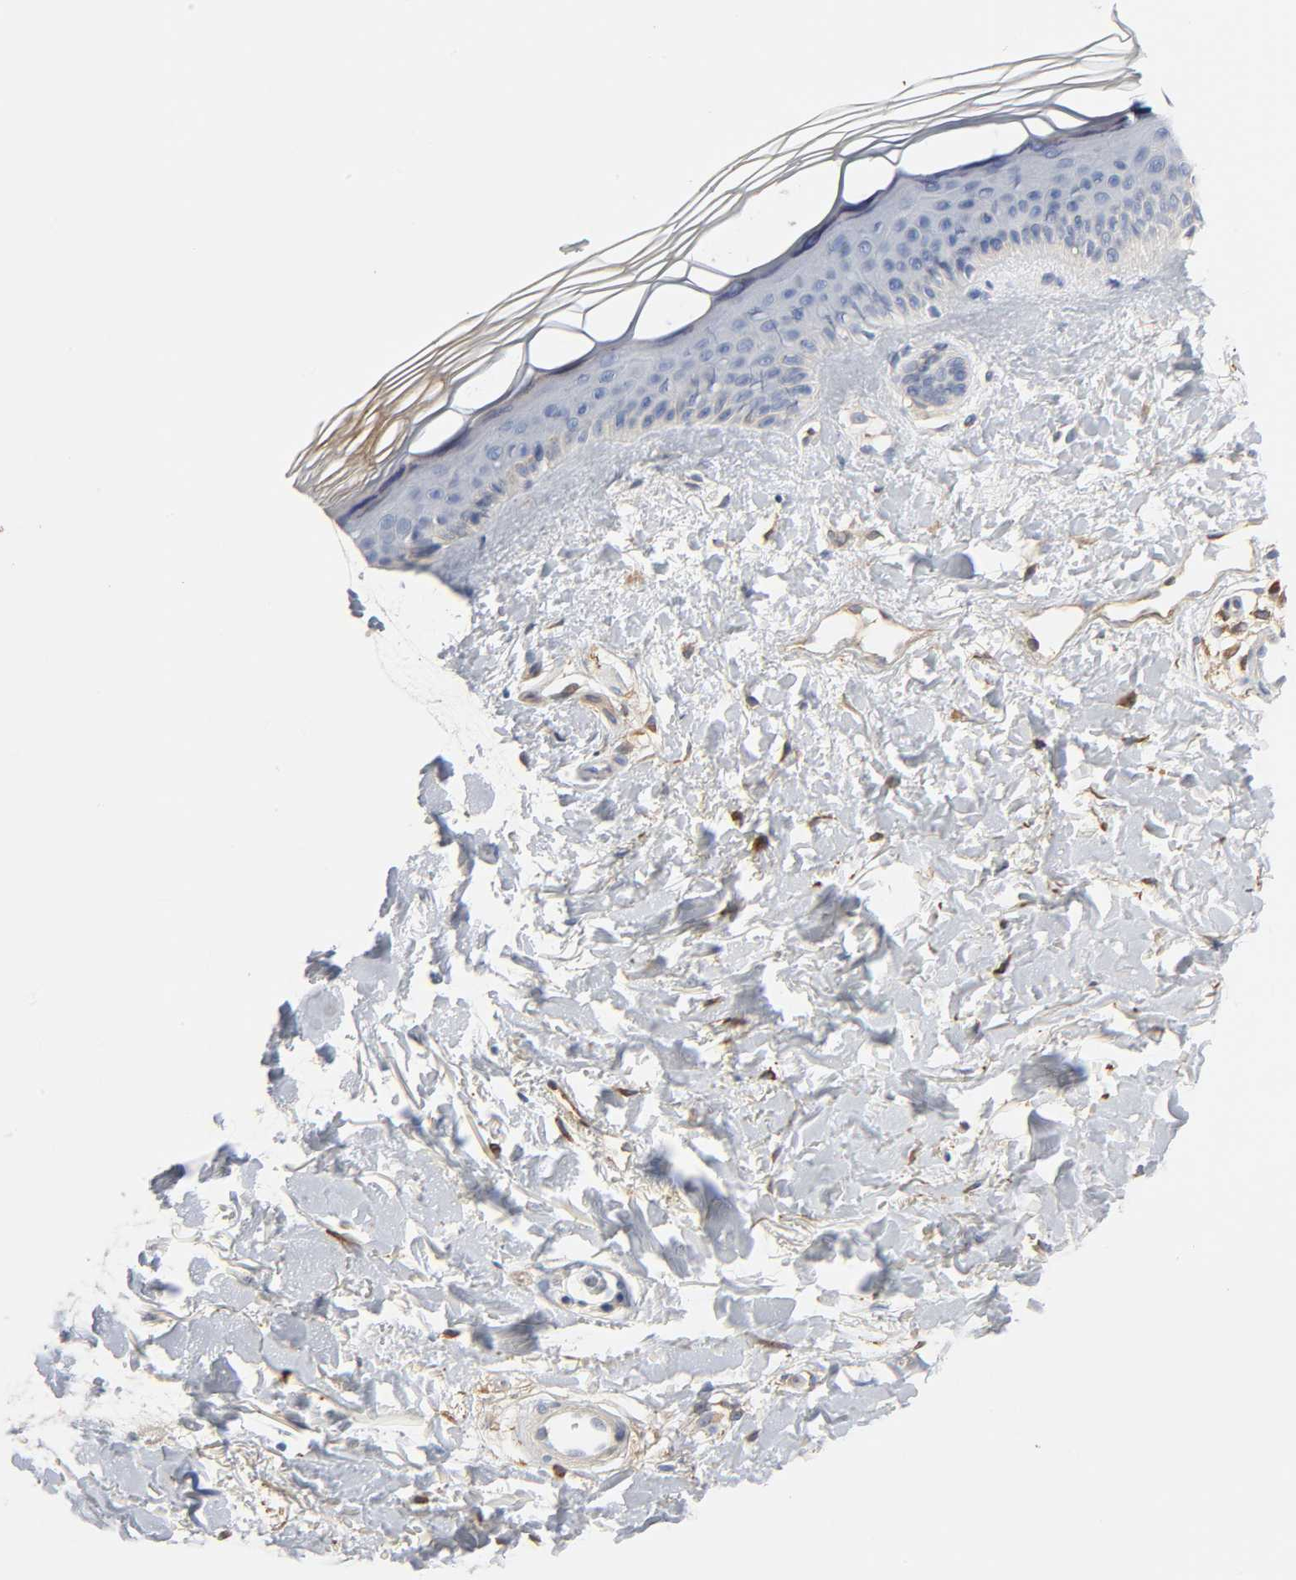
{"staining": {"intensity": "moderate", "quantity": ">75%", "location": "cytoplasmic/membranous"}, "tissue": "skin", "cell_type": "Fibroblasts", "image_type": "normal", "snomed": [{"axis": "morphology", "description": "Normal tissue, NOS"}, {"axis": "topography", "description": "Skin"}], "caption": "An IHC image of normal tissue is shown. Protein staining in brown highlights moderate cytoplasmic/membranous positivity in skin within fibroblasts. (Stains: DAB (3,3'-diaminobenzidine) in brown, nuclei in blue, Microscopy: brightfield microscopy at high magnification).", "gene": "BIN1", "patient": {"sex": "female", "age": 19}}